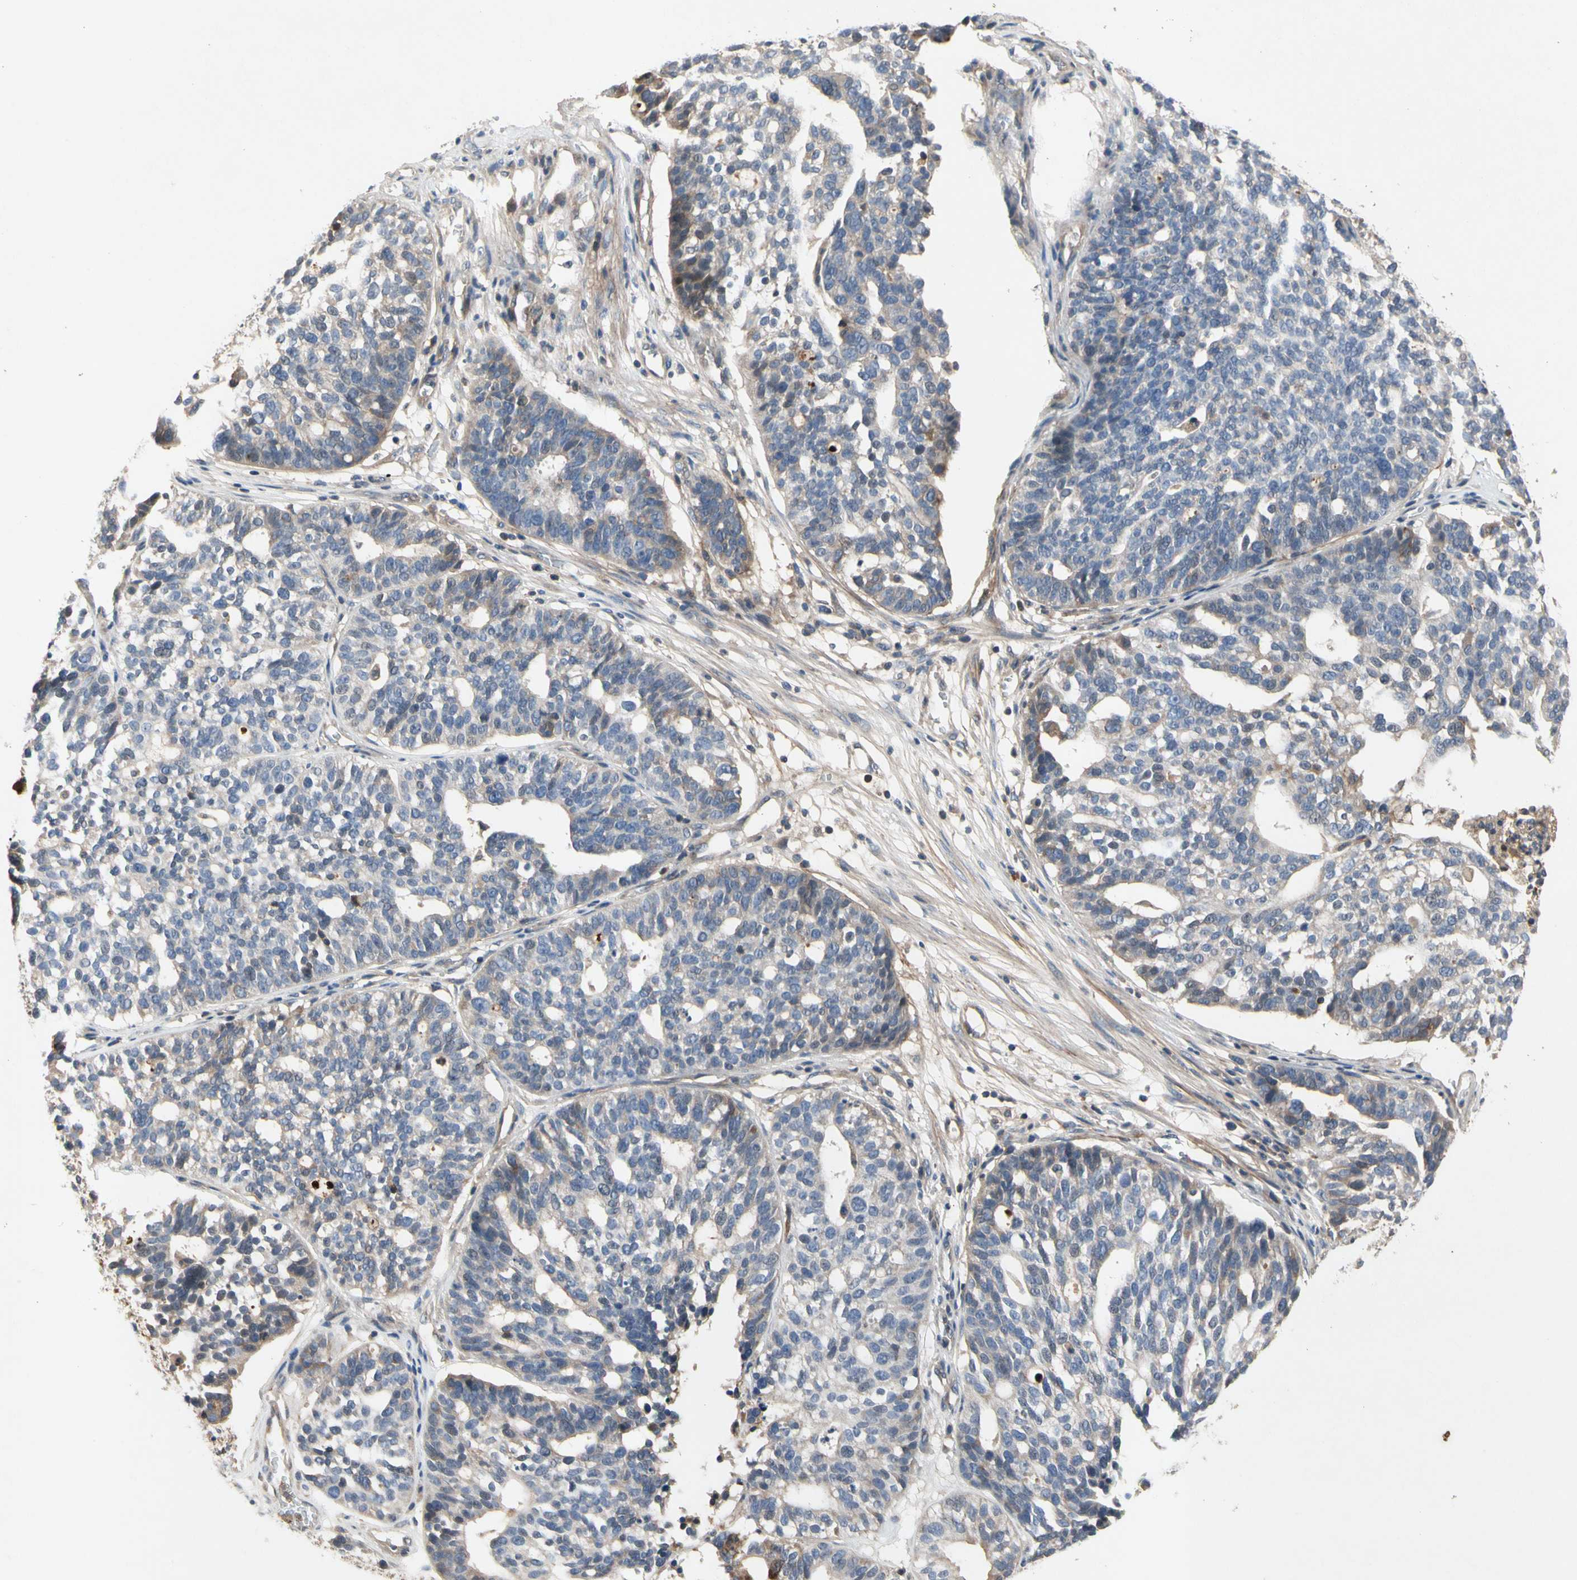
{"staining": {"intensity": "negative", "quantity": "none", "location": "none"}, "tissue": "ovarian cancer", "cell_type": "Tumor cells", "image_type": "cancer", "snomed": [{"axis": "morphology", "description": "Cystadenocarcinoma, serous, NOS"}, {"axis": "topography", "description": "Ovary"}], "caption": "Immunohistochemistry (IHC) of serous cystadenocarcinoma (ovarian) displays no expression in tumor cells. The staining is performed using DAB brown chromogen with nuclei counter-stained in using hematoxylin.", "gene": "CRTAC1", "patient": {"sex": "female", "age": 59}}